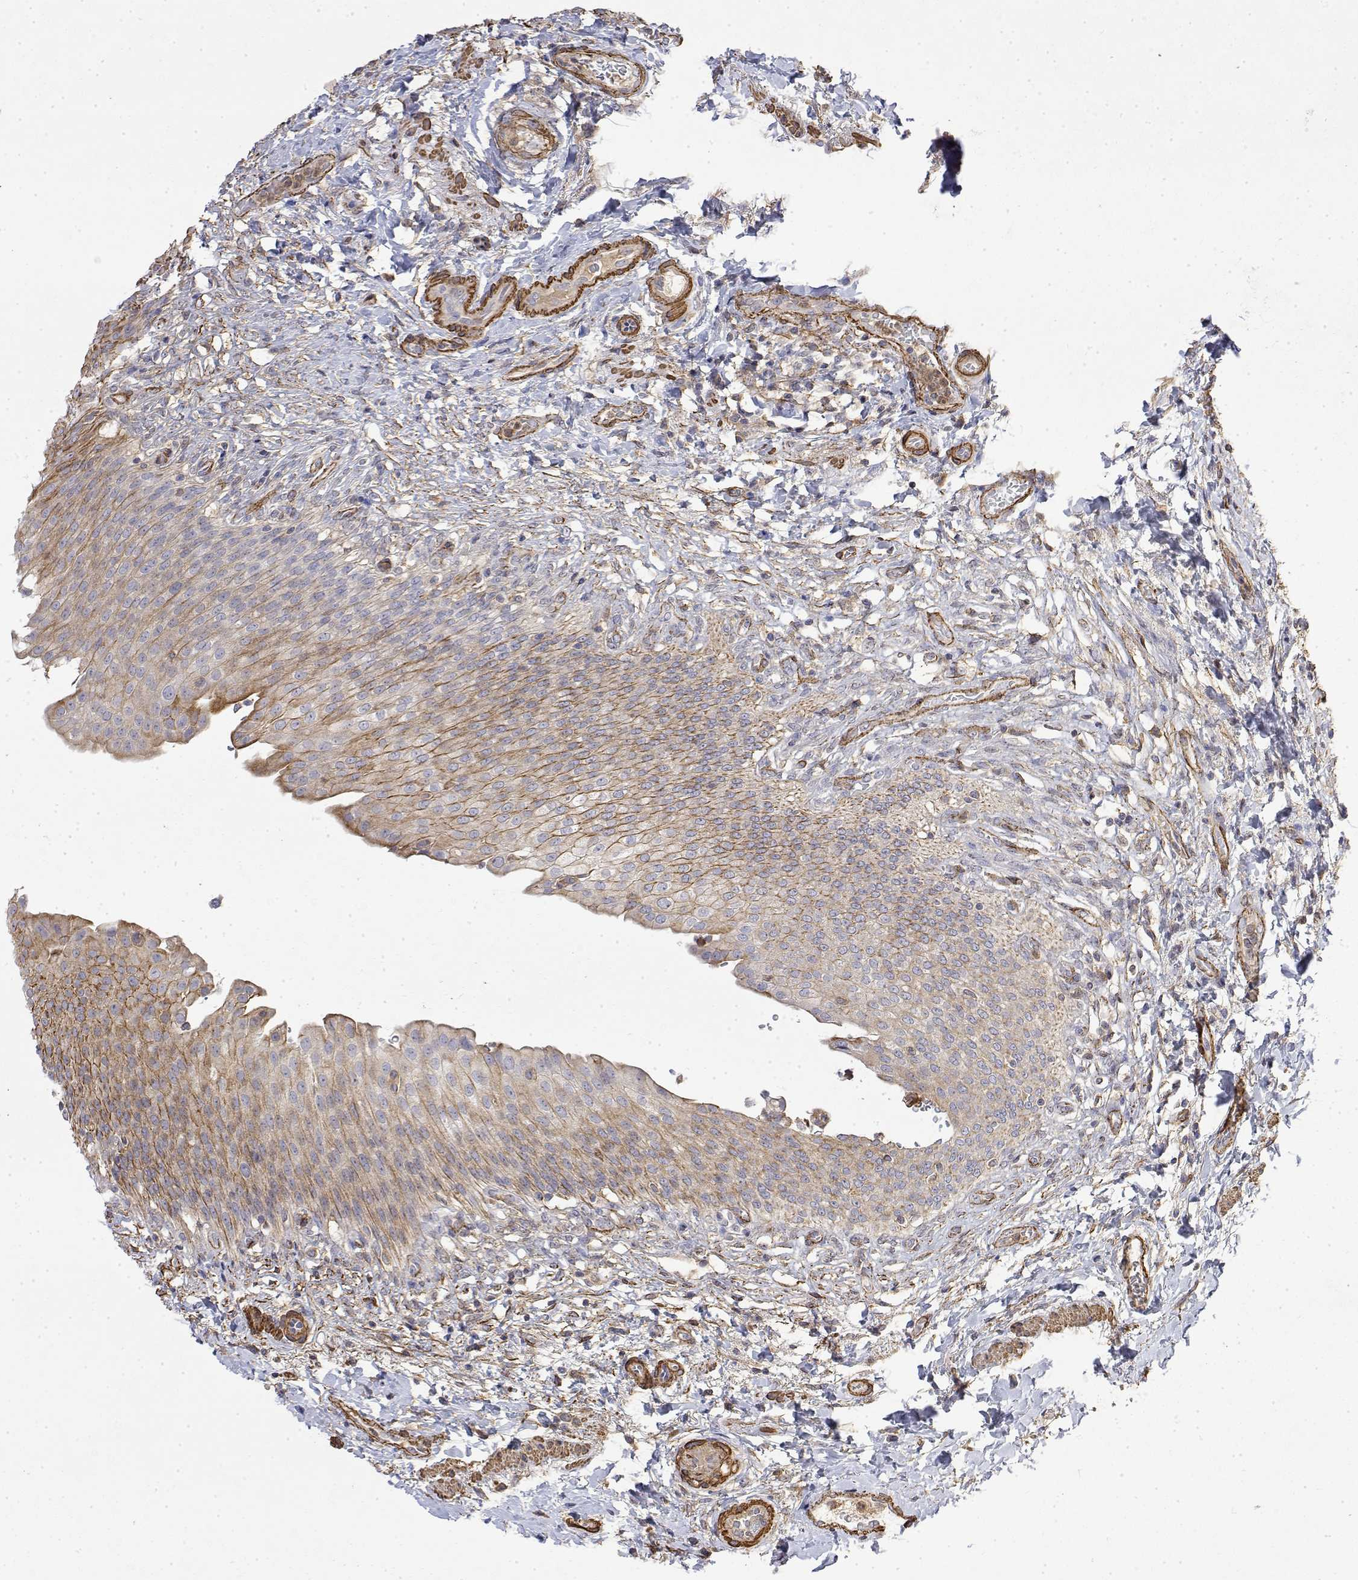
{"staining": {"intensity": "moderate", "quantity": "25%-75%", "location": "cytoplasmic/membranous"}, "tissue": "urinary bladder", "cell_type": "Urothelial cells", "image_type": "normal", "snomed": [{"axis": "morphology", "description": "Normal tissue, NOS"}, {"axis": "topography", "description": "Urinary bladder"}, {"axis": "topography", "description": "Peripheral nerve tissue"}], "caption": "IHC (DAB (3,3'-diaminobenzidine)) staining of normal human urinary bladder demonstrates moderate cytoplasmic/membranous protein staining in about 25%-75% of urothelial cells. (Brightfield microscopy of DAB IHC at high magnification).", "gene": "SOWAHD", "patient": {"sex": "female", "age": 60}}